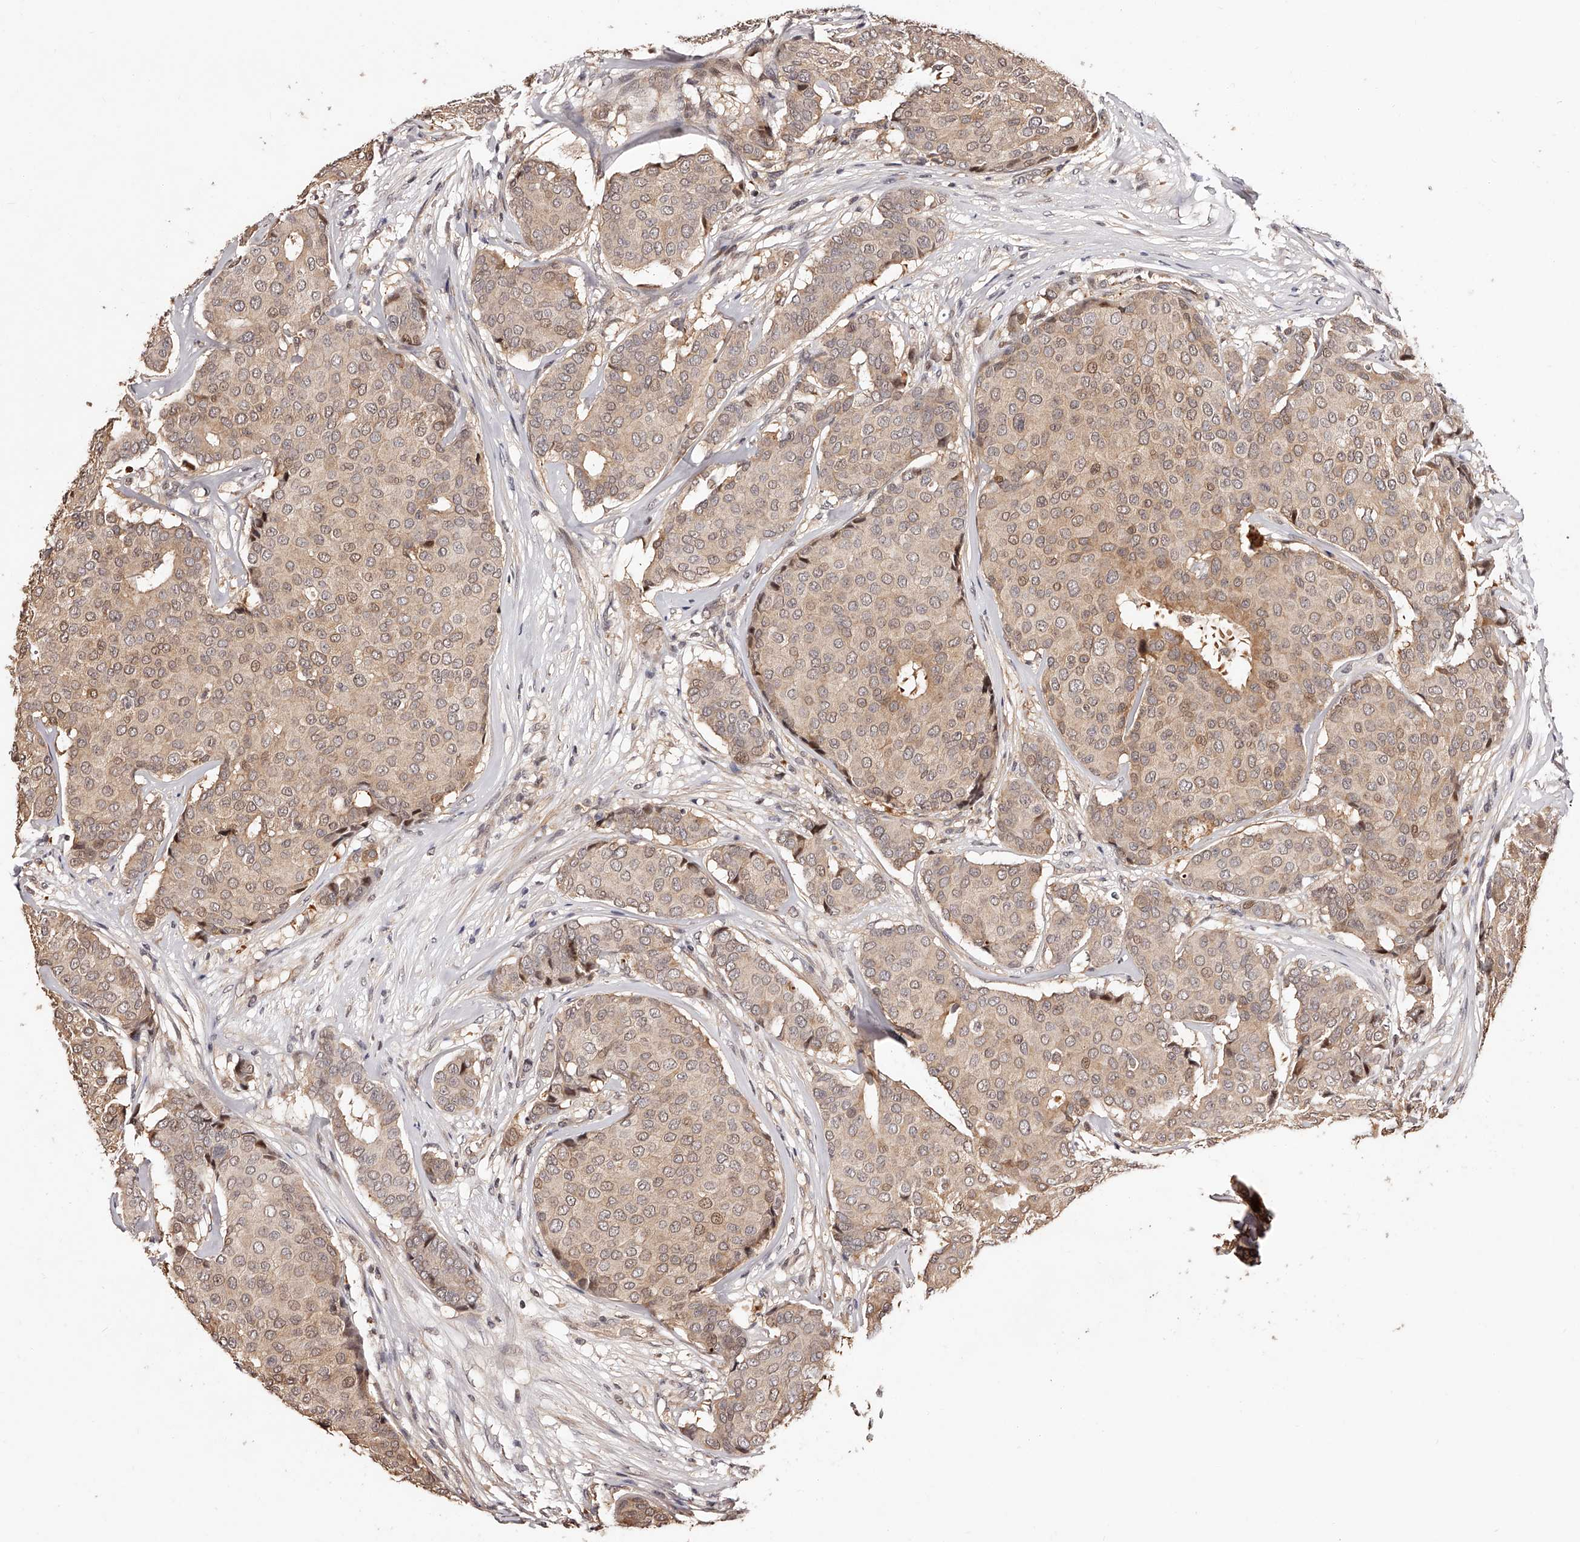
{"staining": {"intensity": "weak", "quantity": ">75%", "location": "cytoplasmic/membranous,nuclear"}, "tissue": "breast cancer", "cell_type": "Tumor cells", "image_type": "cancer", "snomed": [{"axis": "morphology", "description": "Duct carcinoma"}, {"axis": "topography", "description": "Breast"}], "caption": "Immunohistochemical staining of intraductal carcinoma (breast) displays low levels of weak cytoplasmic/membranous and nuclear protein positivity in approximately >75% of tumor cells.", "gene": "CUL7", "patient": {"sex": "female", "age": 75}}